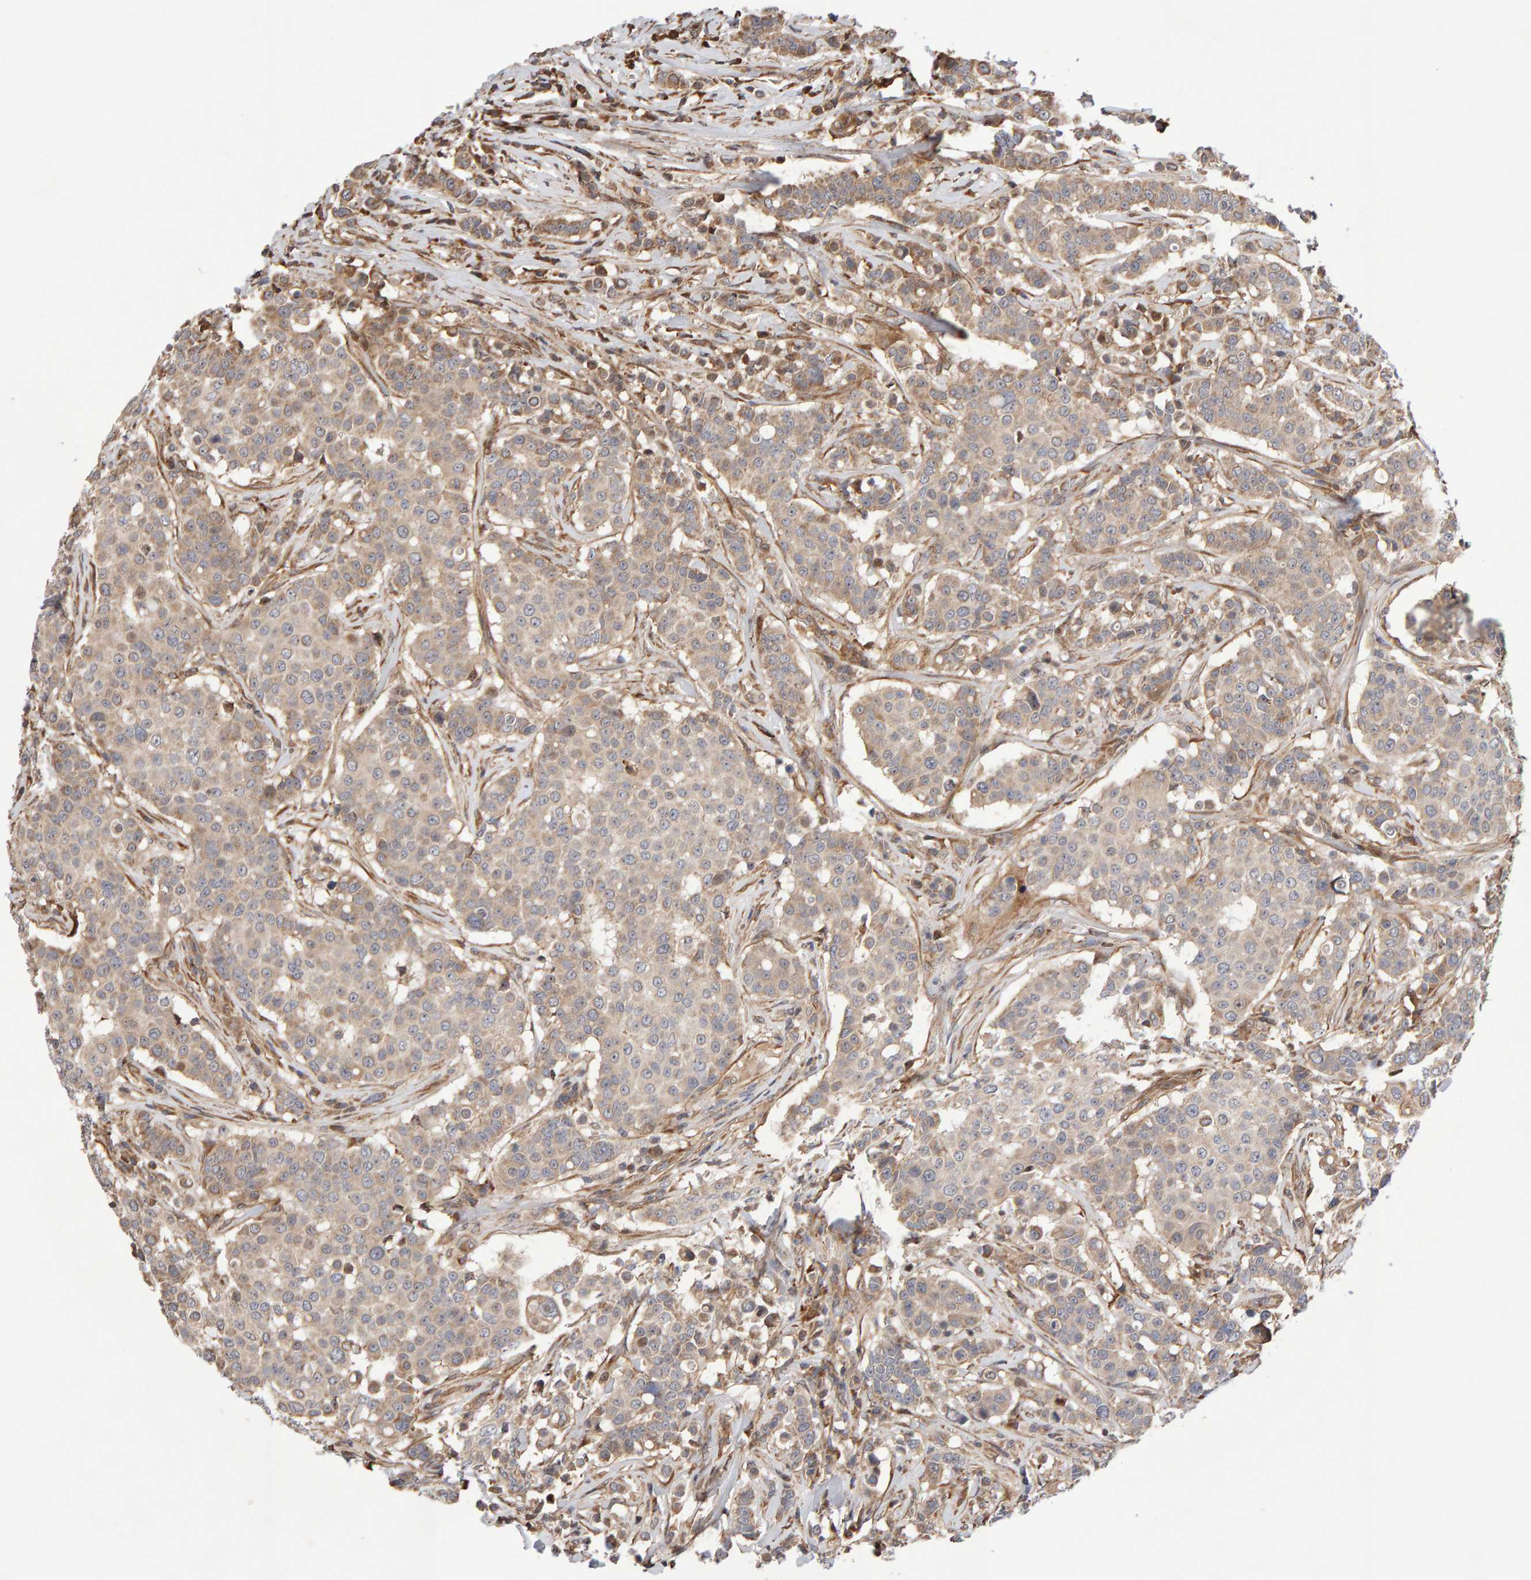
{"staining": {"intensity": "moderate", "quantity": "25%-75%", "location": "cytoplasmic/membranous"}, "tissue": "breast cancer", "cell_type": "Tumor cells", "image_type": "cancer", "snomed": [{"axis": "morphology", "description": "Duct carcinoma"}, {"axis": "topography", "description": "Breast"}], "caption": "IHC image of neoplastic tissue: breast infiltrating ductal carcinoma stained using IHC shows medium levels of moderate protein expression localized specifically in the cytoplasmic/membranous of tumor cells, appearing as a cytoplasmic/membranous brown color.", "gene": "LZTS1", "patient": {"sex": "female", "age": 27}}